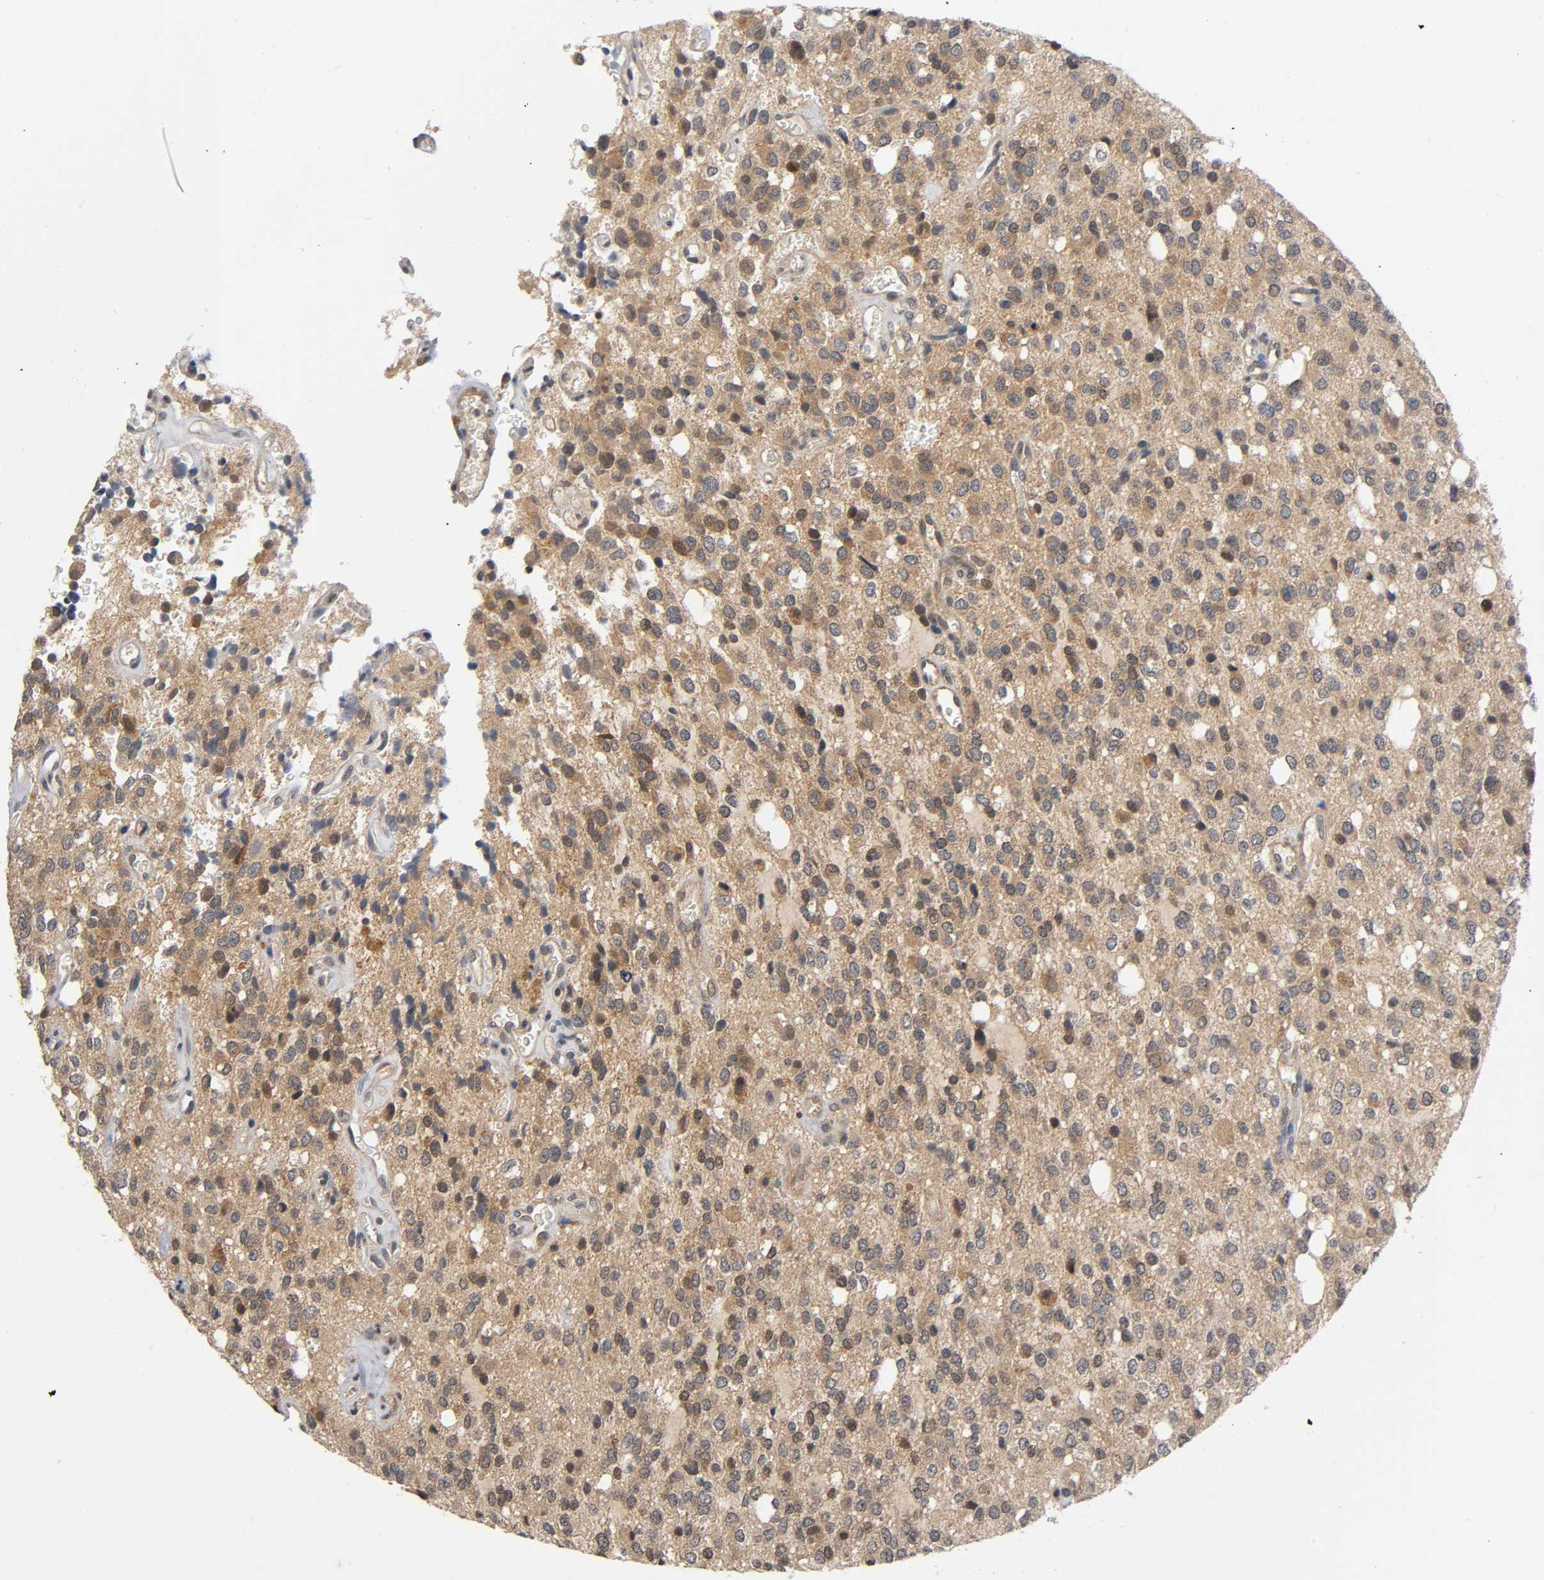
{"staining": {"intensity": "moderate", "quantity": ">75%", "location": "cytoplasmic/membranous"}, "tissue": "glioma", "cell_type": "Tumor cells", "image_type": "cancer", "snomed": [{"axis": "morphology", "description": "Glioma, malignant, High grade"}, {"axis": "topography", "description": "Brain"}], "caption": "Immunohistochemical staining of human glioma shows medium levels of moderate cytoplasmic/membranous protein staining in about >75% of tumor cells.", "gene": "MAPK8", "patient": {"sex": "male", "age": 47}}